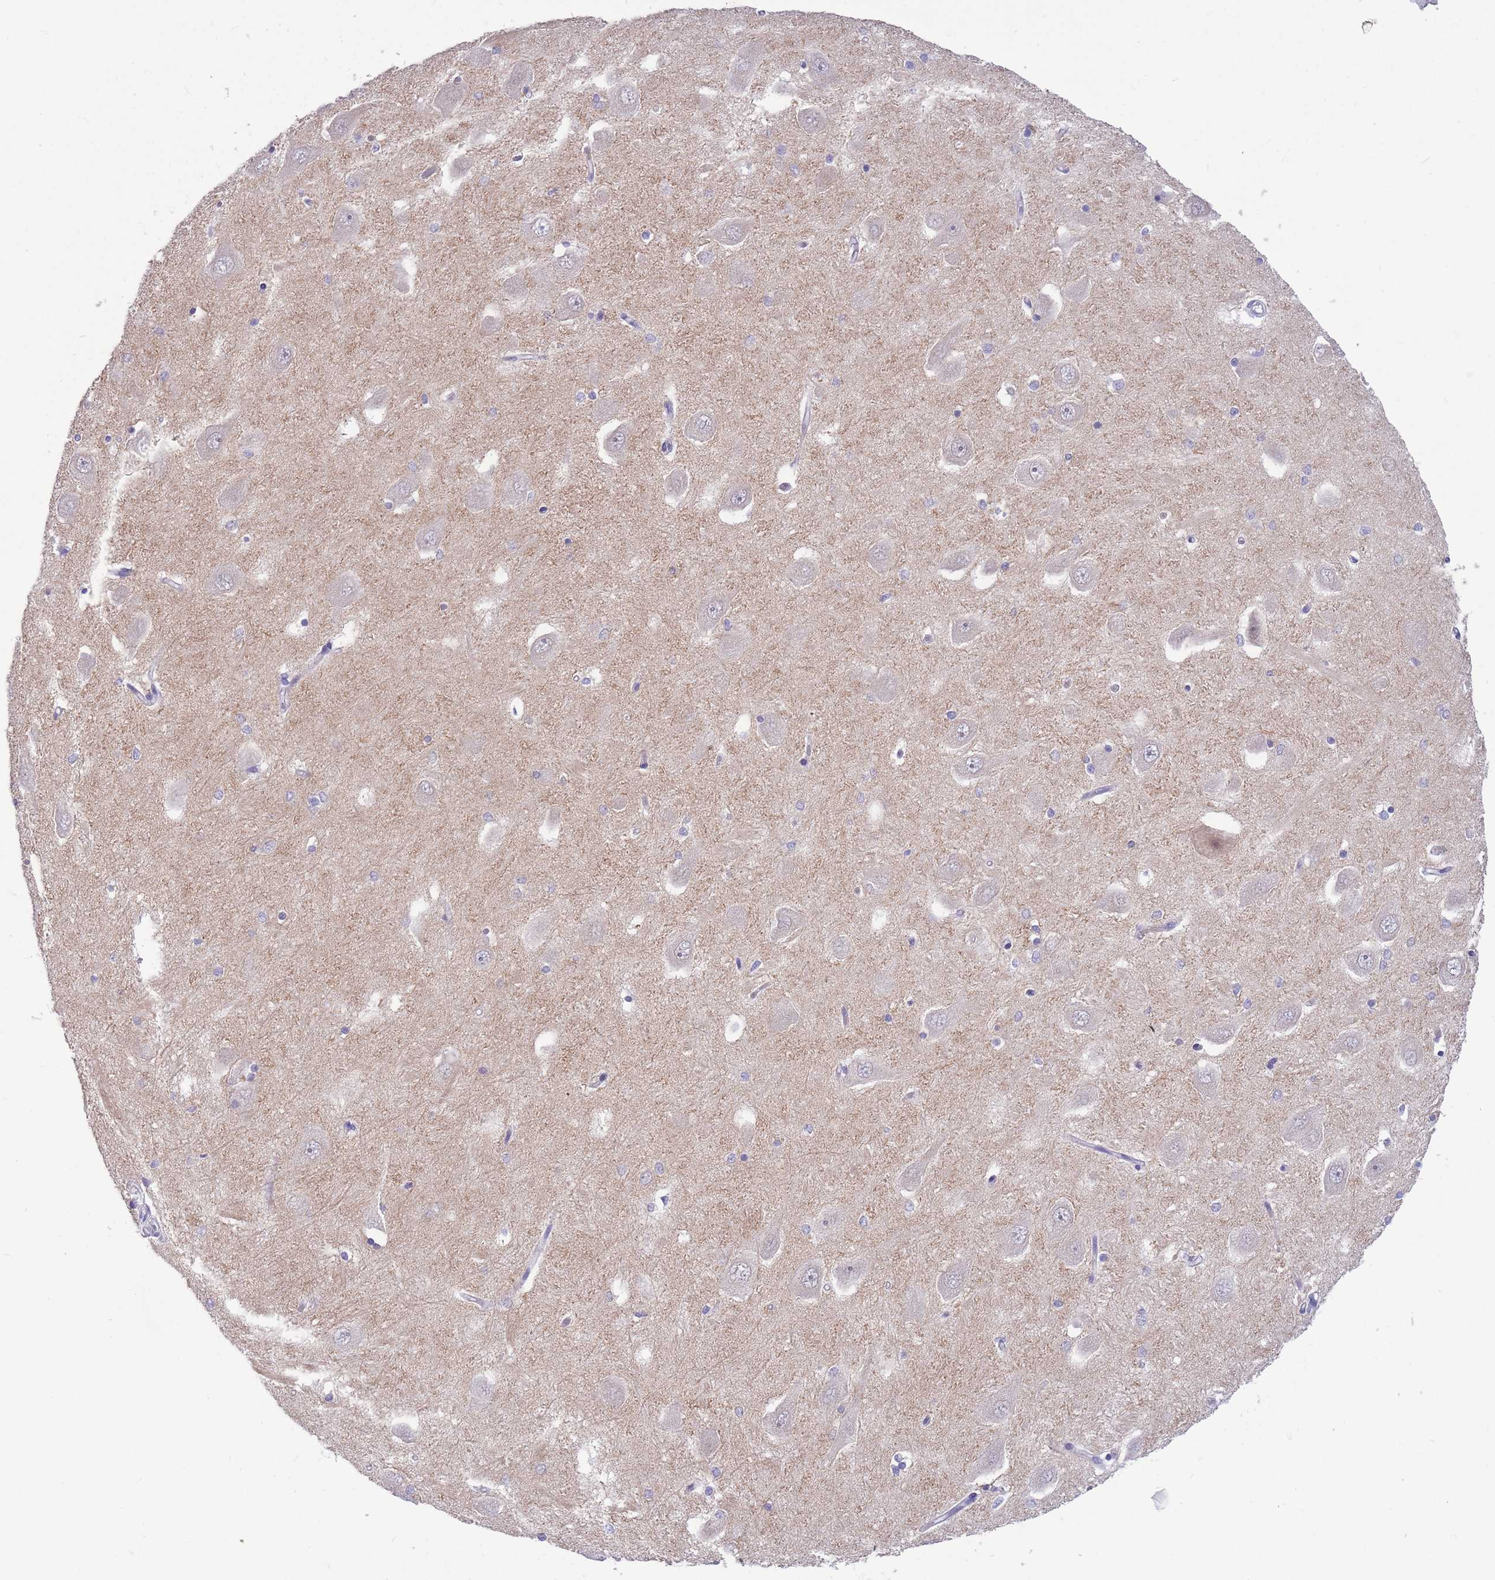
{"staining": {"intensity": "negative", "quantity": "none", "location": "none"}, "tissue": "hippocampus", "cell_type": "Glial cells", "image_type": "normal", "snomed": [{"axis": "morphology", "description": "Normal tissue, NOS"}, {"axis": "topography", "description": "Hippocampus"}], "caption": "Benign hippocampus was stained to show a protein in brown. There is no significant staining in glial cells. (DAB IHC, high magnification).", "gene": "DDHD1", "patient": {"sex": "male", "age": 45}}